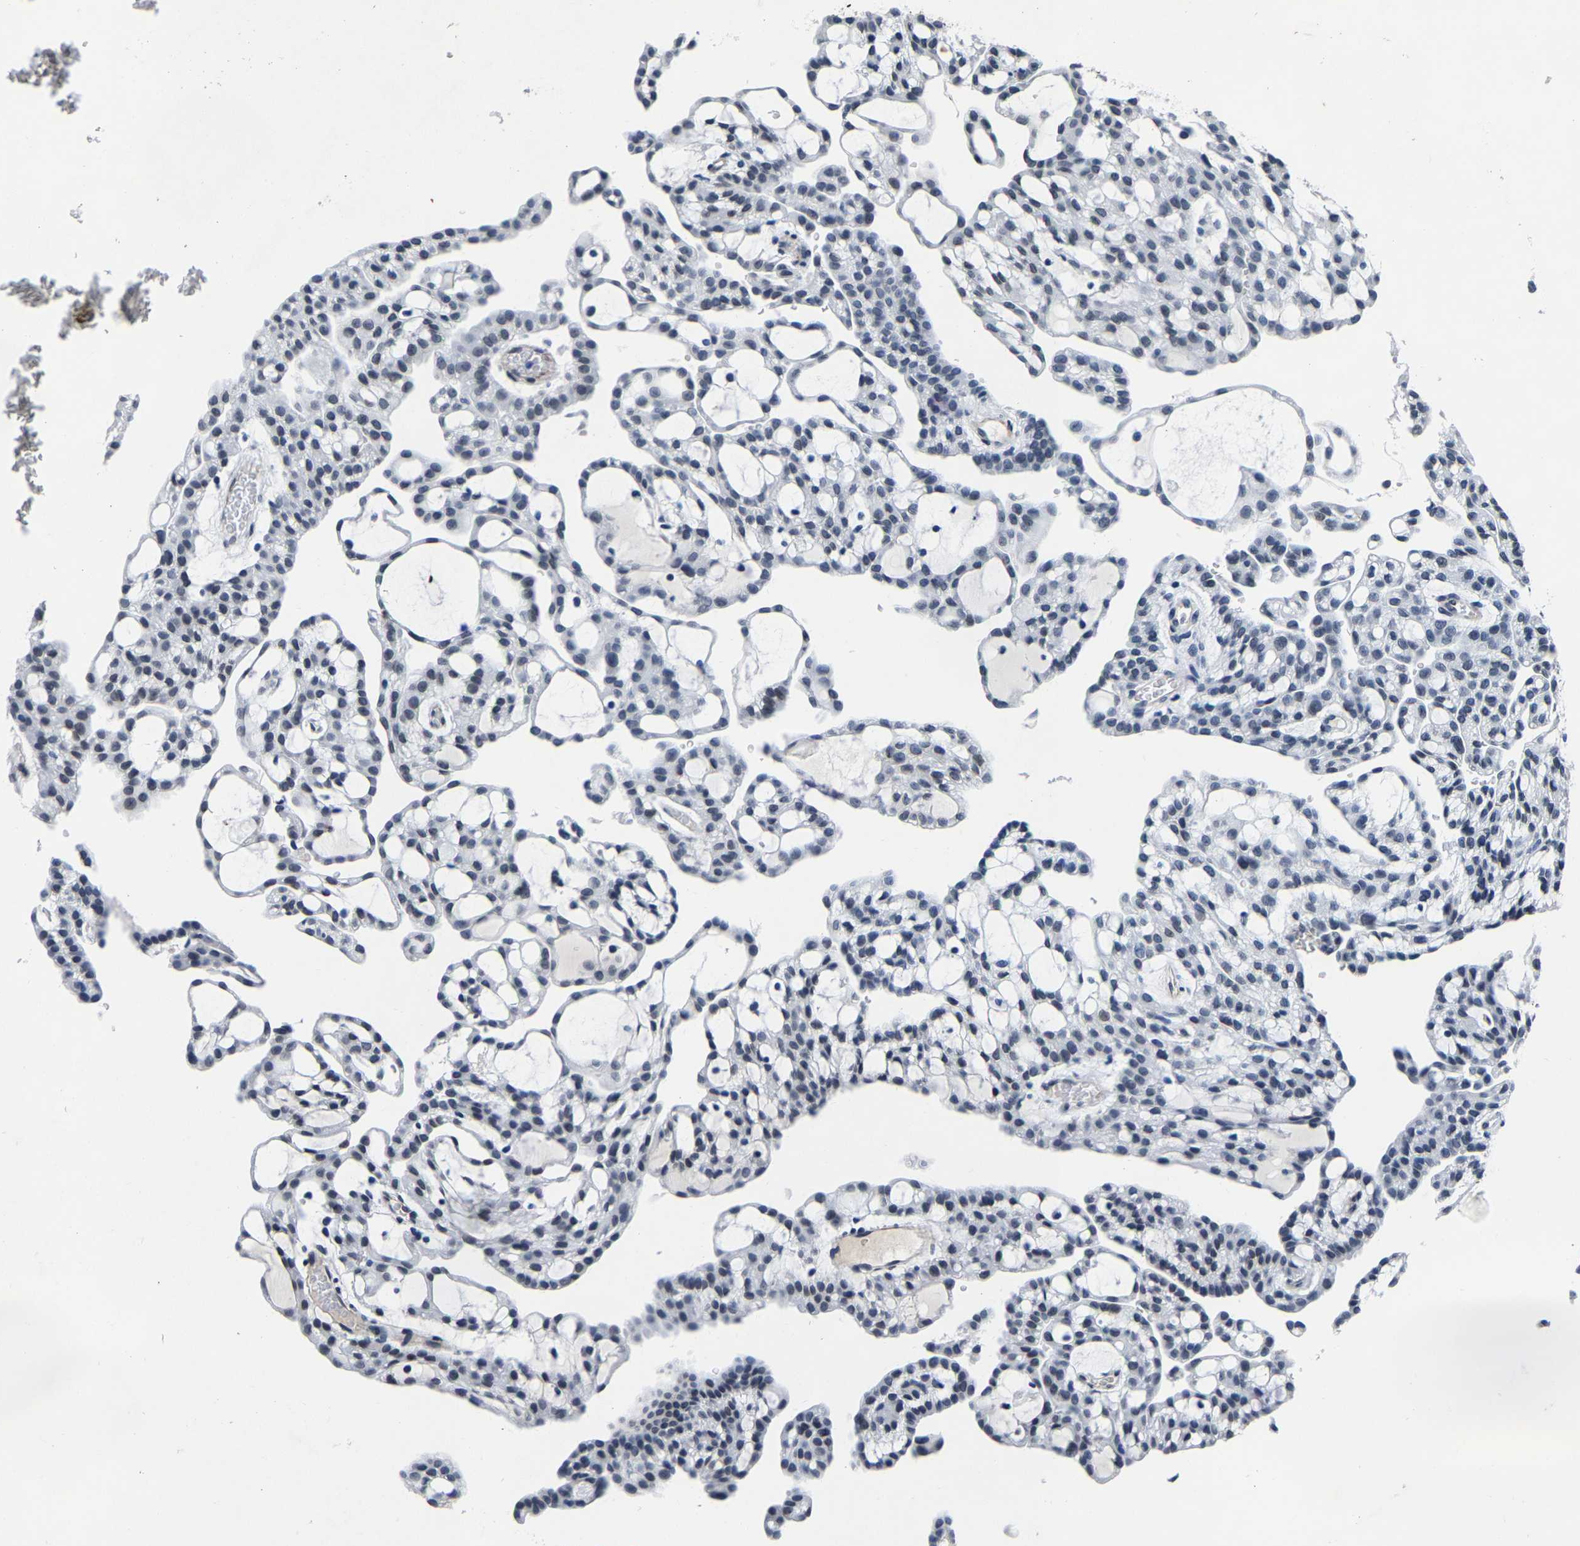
{"staining": {"intensity": "weak", "quantity": "<25%", "location": "nuclear"}, "tissue": "renal cancer", "cell_type": "Tumor cells", "image_type": "cancer", "snomed": [{"axis": "morphology", "description": "Adenocarcinoma, NOS"}, {"axis": "topography", "description": "Kidney"}], "caption": "Immunohistochemistry (IHC) micrograph of neoplastic tissue: human renal cancer (adenocarcinoma) stained with DAB reveals no significant protein staining in tumor cells.", "gene": "UBN2", "patient": {"sex": "male", "age": 63}}